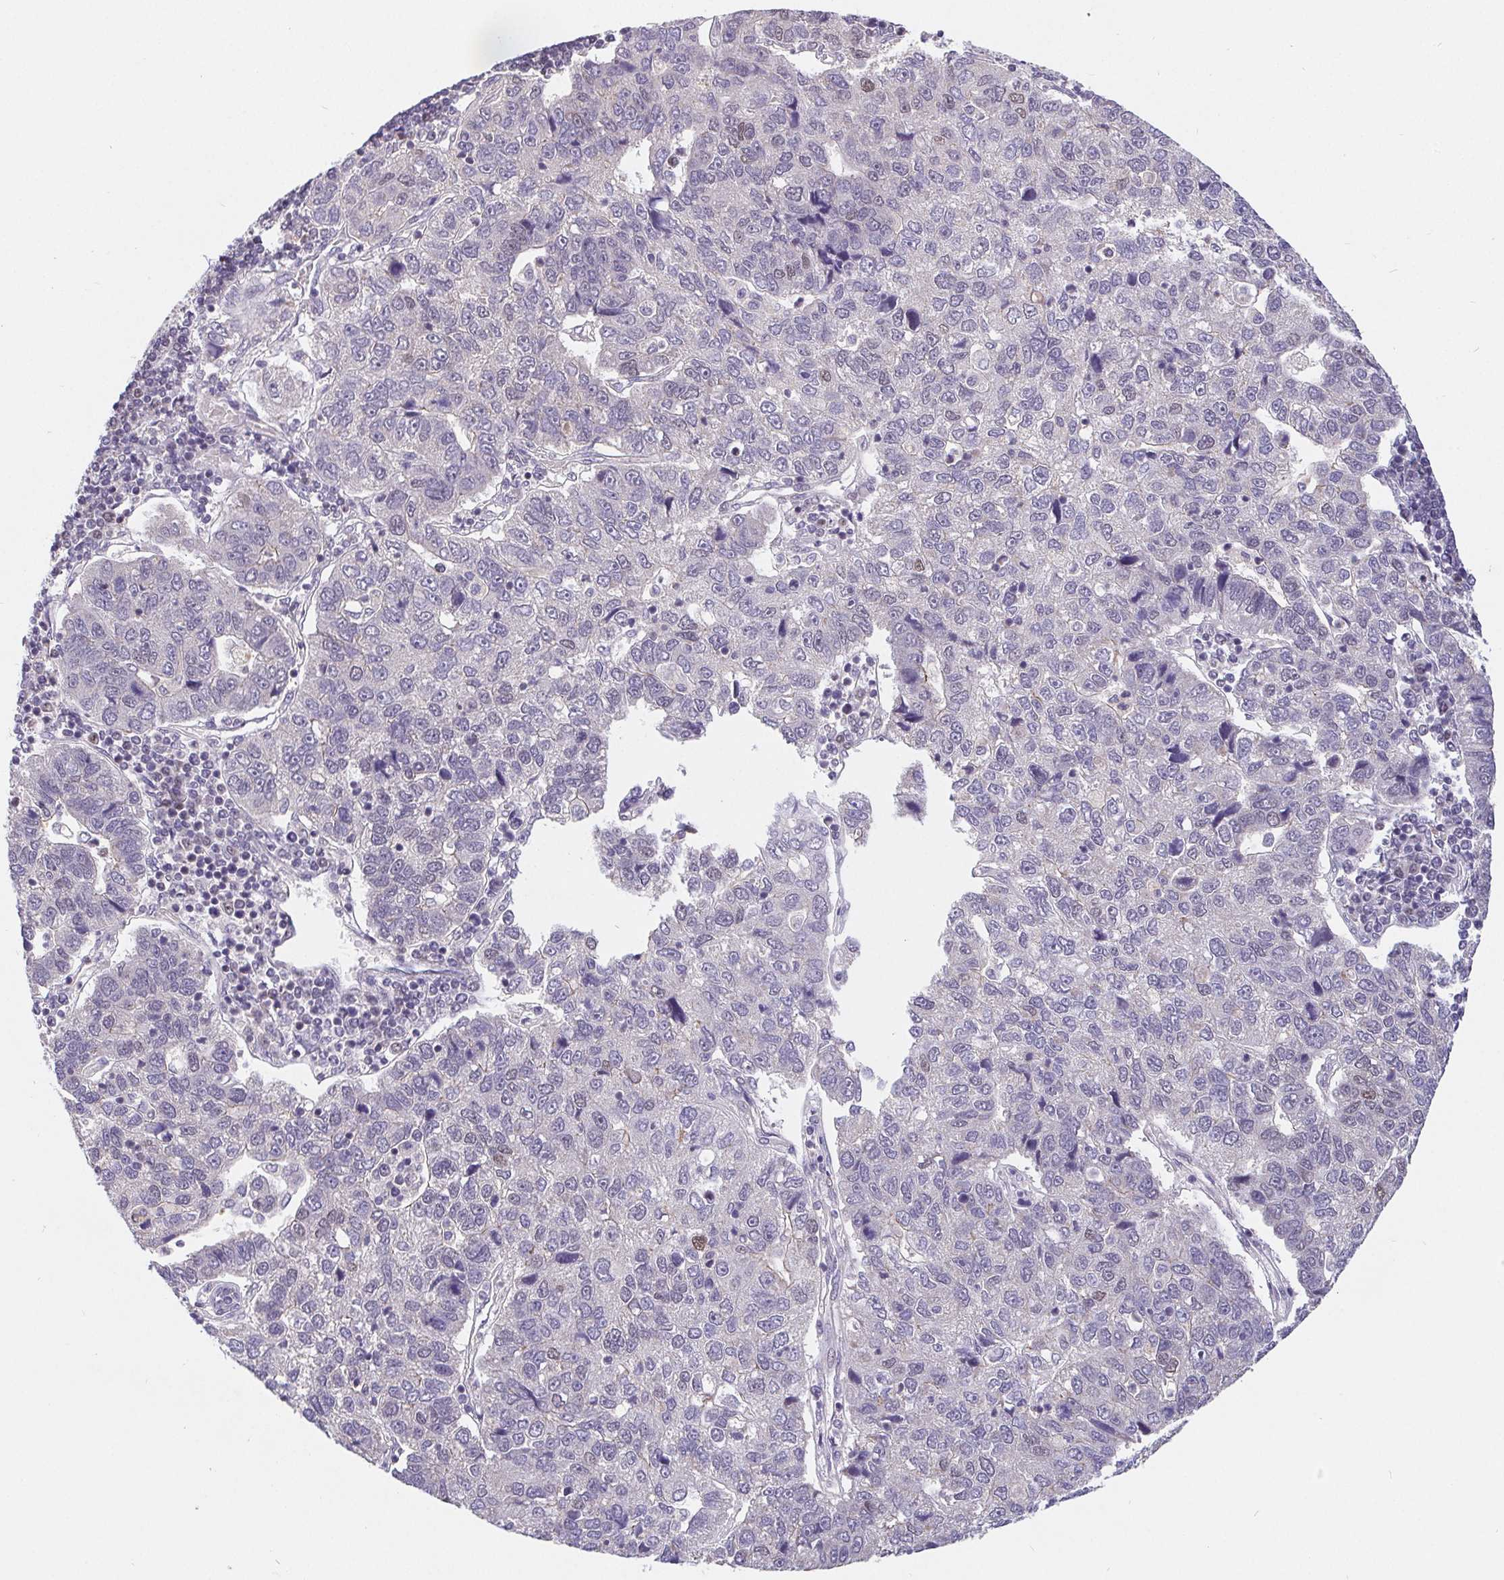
{"staining": {"intensity": "moderate", "quantity": "<25%", "location": "nuclear"}, "tissue": "pancreatic cancer", "cell_type": "Tumor cells", "image_type": "cancer", "snomed": [{"axis": "morphology", "description": "Adenocarcinoma, NOS"}, {"axis": "topography", "description": "Pancreas"}], "caption": "A high-resolution histopathology image shows immunohistochemistry staining of pancreatic adenocarcinoma, which displays moderate nuclear expression in about <25% of tumor cells.", "gene": "POU2F1", "patient": {"sex": "female", "age": 61}}